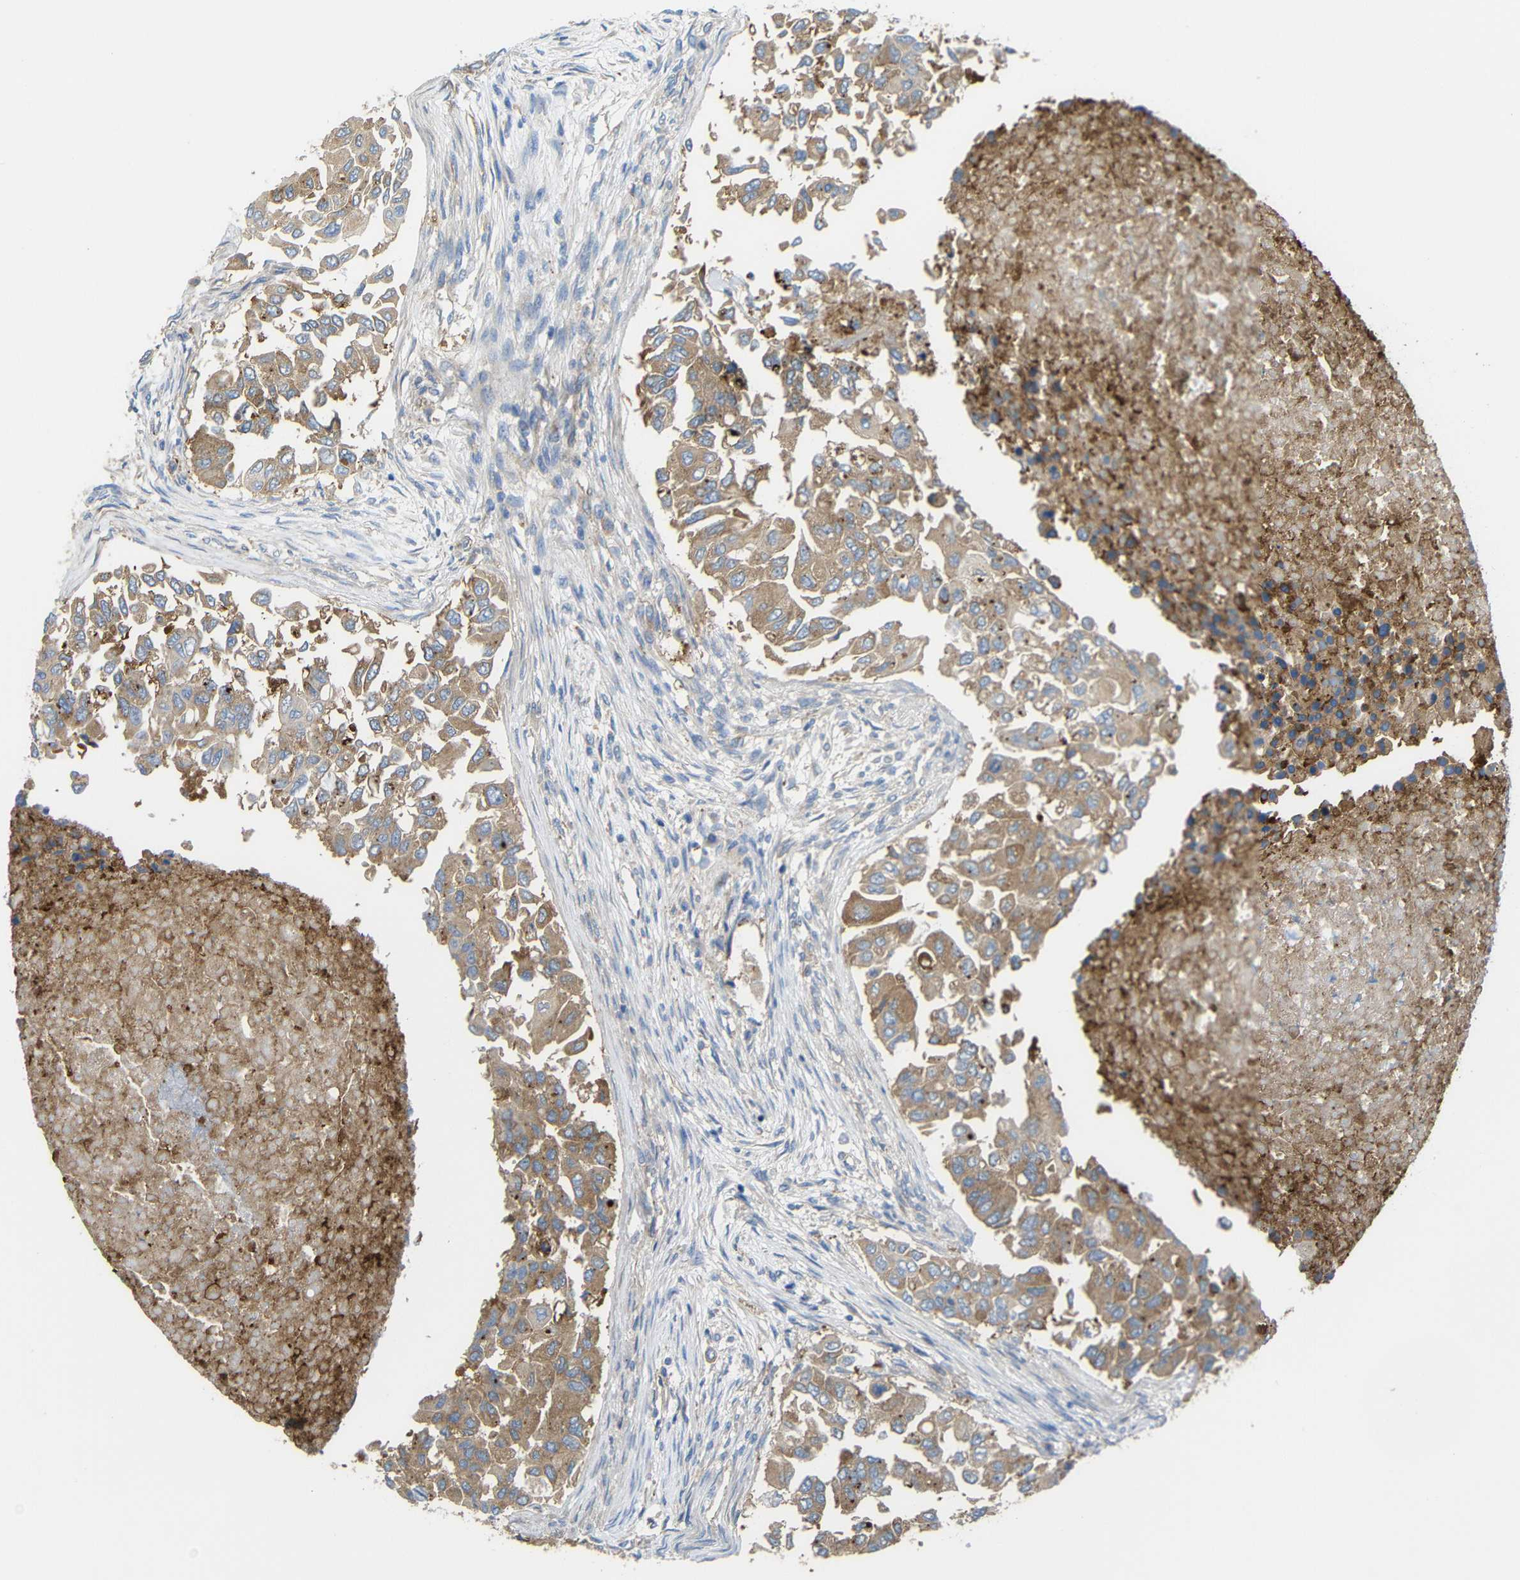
{"staining": {"intensity": "moderate", "quantity": ">75%", "location": "cytoplasmic/membranous"}, "tissue": "breast cancer", "cell_type": "Tumor cells", "image_type": "cancer", "snomed": [{"axis": "morphology", "description": "Normal tissue, NOS"}, {"axis": "morphology", "description": "Duct carcinoma"}, {"axis": "topography", "description": "Breast"}], "caption": "Approximately >75% of tumor cells in human breast infiltrating ductal carcinoma show moderate cytoplasmic/membranous protein staining as visualized by brown immunohistochemical staining.", "gene": "SYPL1", "patient": {"sex": "female", "age": 49}}